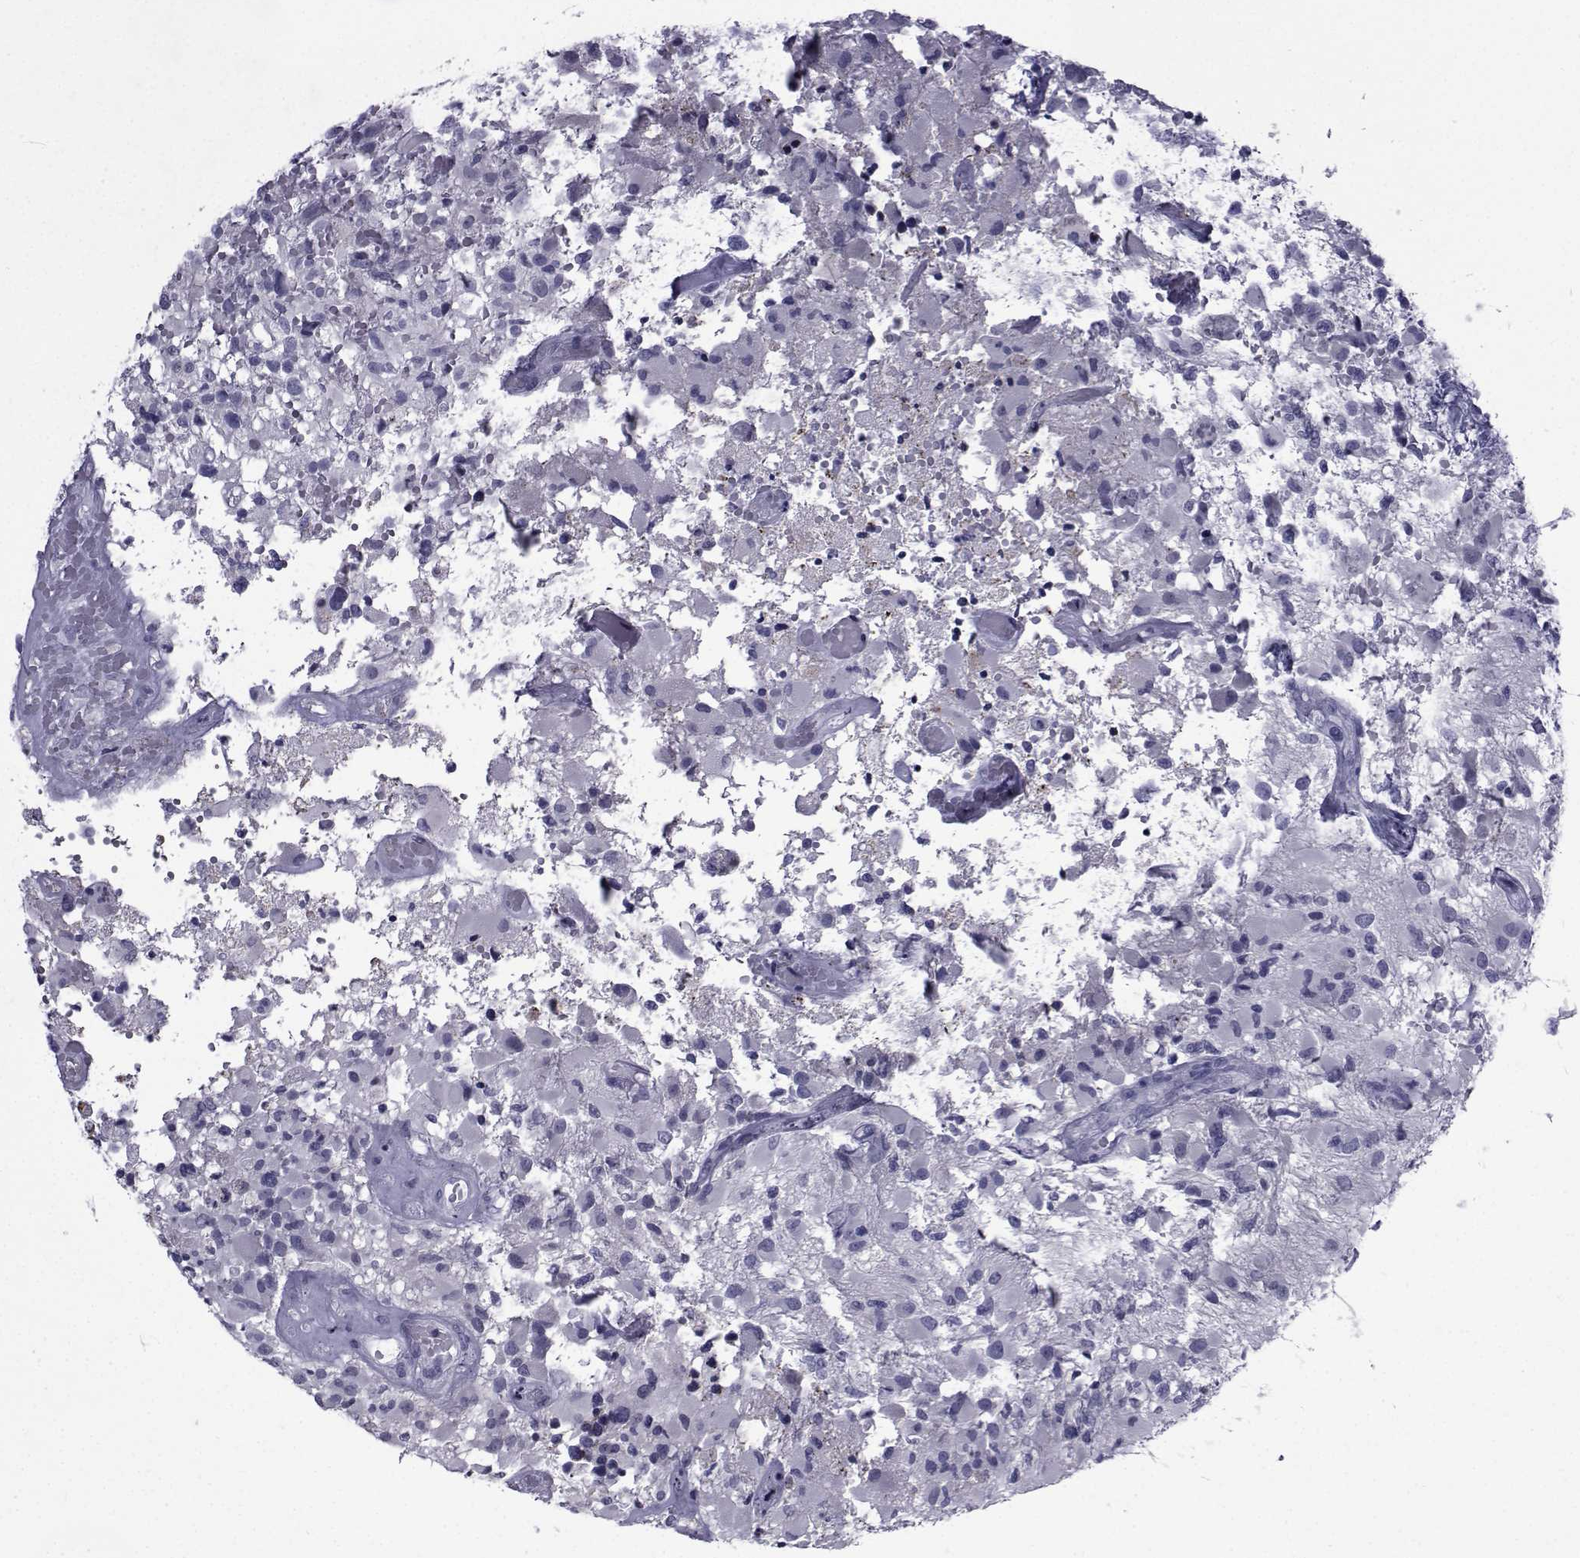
{"staining": {"intensity": "negative", "quantity": "none", "location": "none"}, "tissue": "glioma", "cell_type": "Tumor cells", "image_type": "cancer", "snomed": [{"axis": "morphology", "description": "Glioma, malignant, High grade"}, {"axis": "topography", "description": "Brain"}], "caption": "There is no significant expression in tumor cells of glioma.", "gene": "PDE6H", "patient": {"sex": "female", "age": 63}}